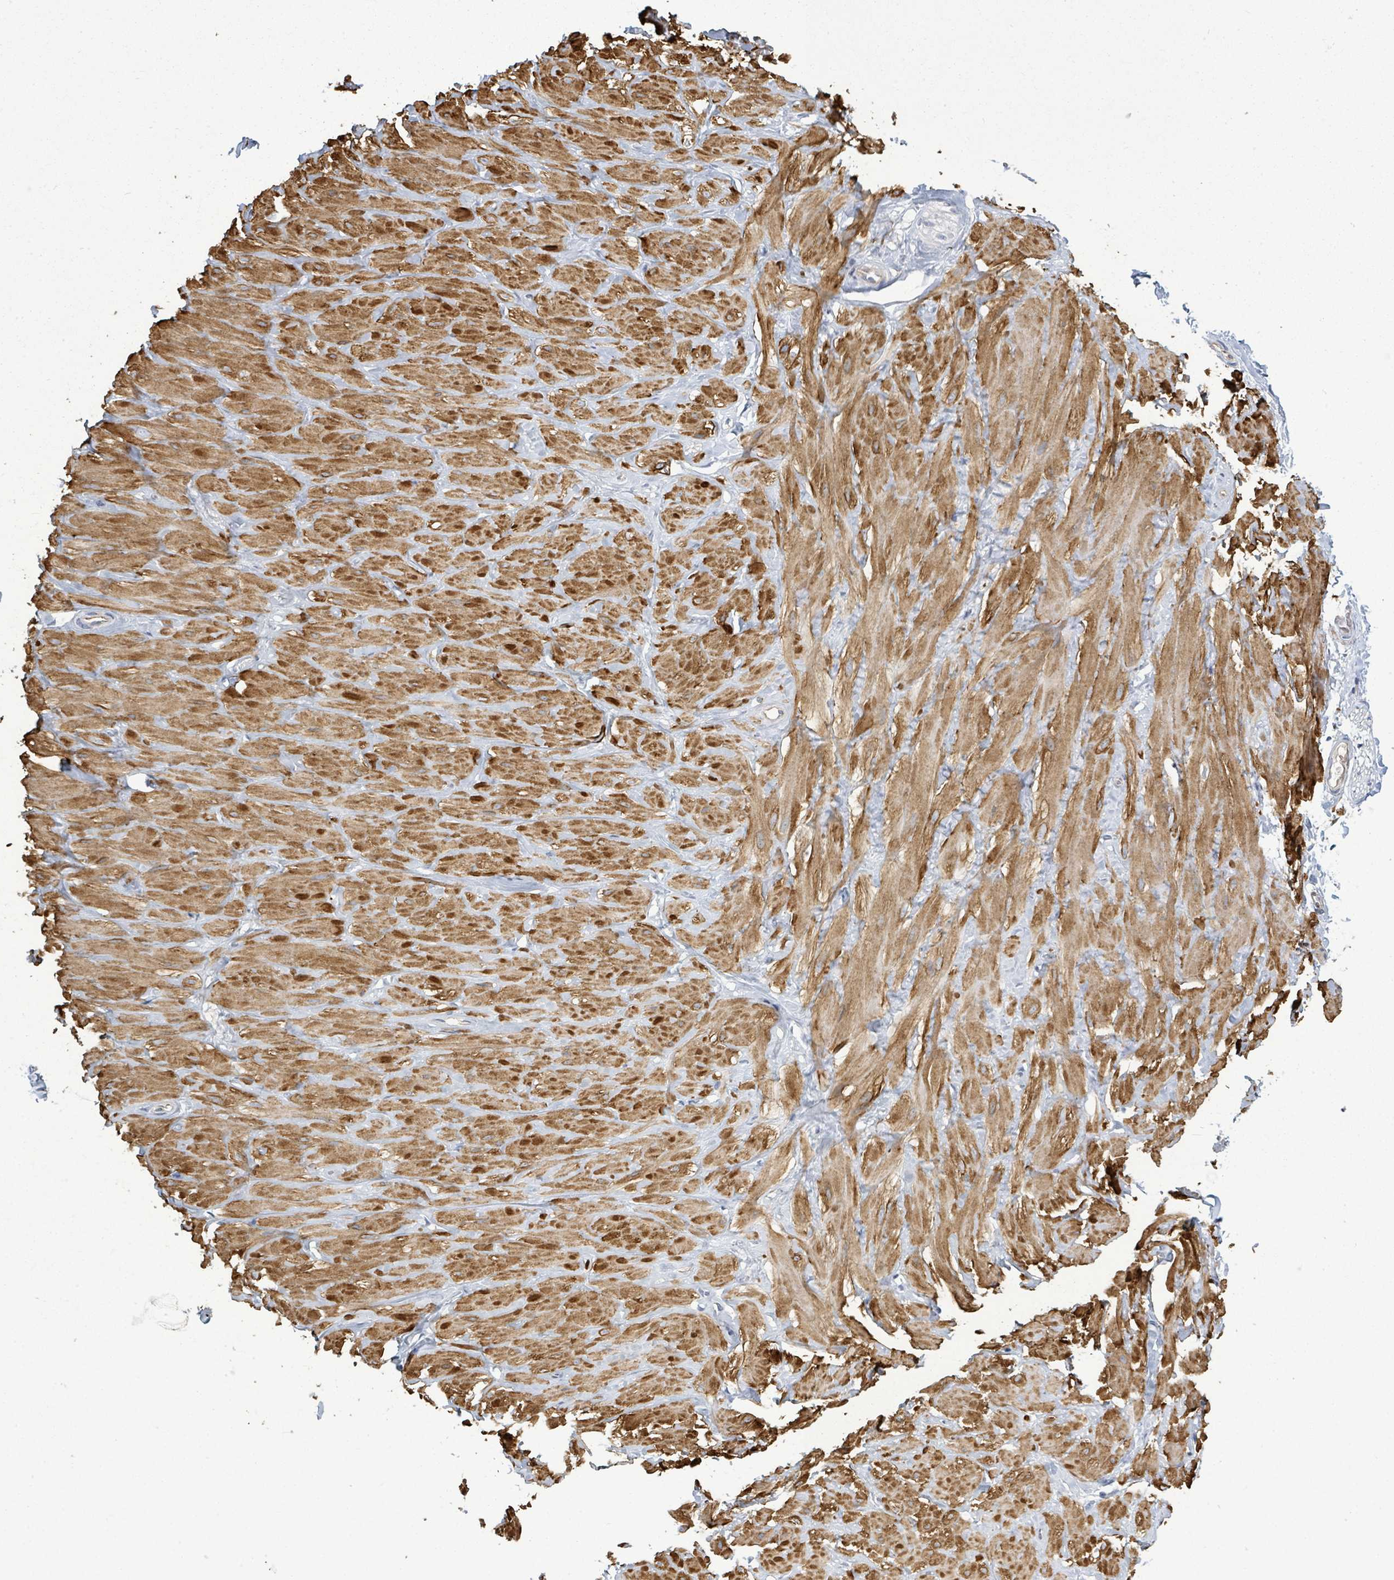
{"staining": {"intensity": "negative", "quantity": "none", "location": "none"}, "tissue": "adipose tissue", "cell_type": "Adipocytes", "image_type": "normal", "snomed": [{"axis": "morphology", "description": "Normal tissue, NOS"}, {"axis": "topography", "description": "Adipose tissue"}, {"axis": "topography", "description": "Vascular tissue"}, {"axis": "topography", "description": "Peripheral nerve tissue"}], "caption": "The image displays no significant expression in adipocytes of adipose tissue.", "gene": "SIRPB1", "patient": {"sex": "male", "age": 25}}